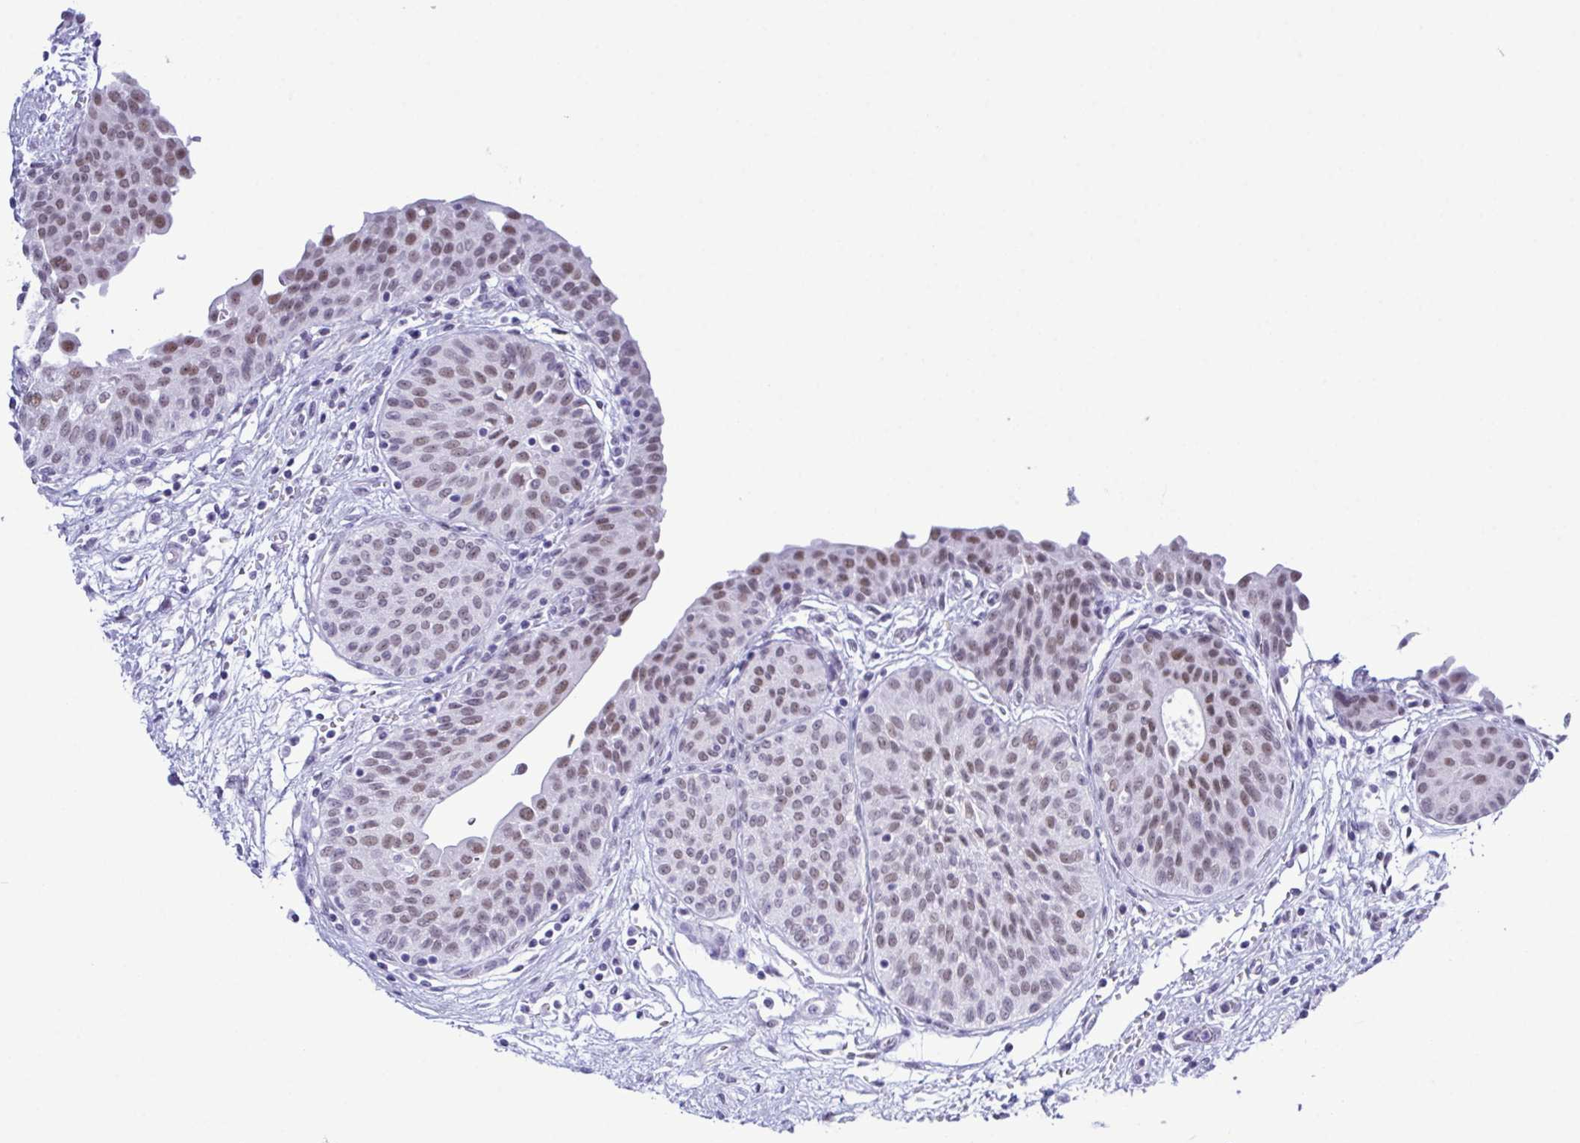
{"staining": {"intensity": "moderate", "quantity": "25%-75%", "location": "nuclear"}, "tissue": "urinary bladder", "cell_type": "Urothelial cells", "image_type": "normal", "snomed": [{"axis": "morphology", "description": "Normal tissue, NOS"}, {"axis": "topography", "description": "Urinary bladder"}], "caption": "This histopathology image shows benign urinary bladder stained with immunohistochemistry (IHC) to label a protein in brown. The nuclear of urothelial cells show moderate positivity for the protein. Nuclei are counter-stained blue.", "gene": "SUGP2", "patient": {"sex": "male", "age": 68}}